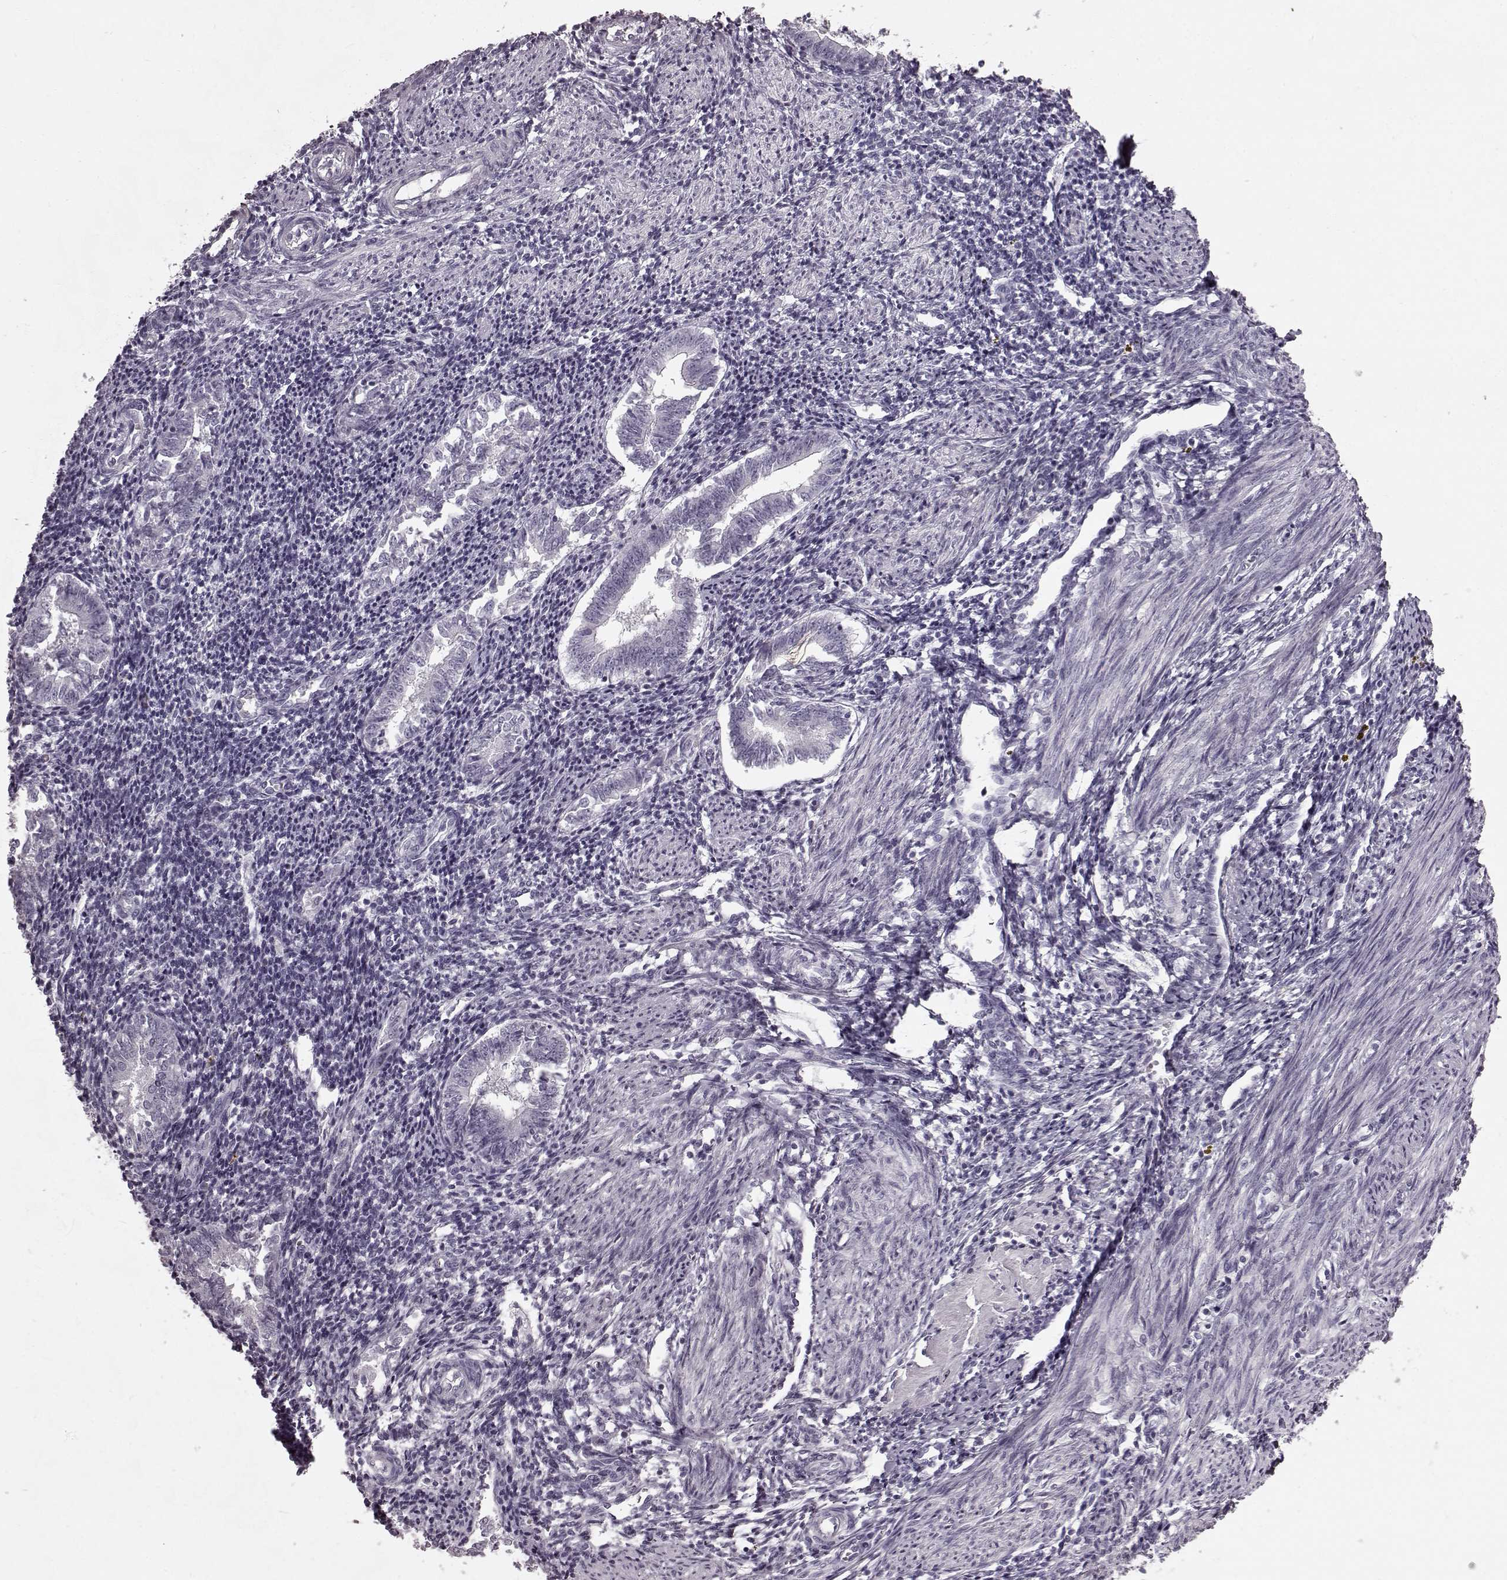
{"staining": {"intensity": "negative", "quantity": "none", "location": "none"}, "tissue": "endometrium", "cell_type": "Cells in endometrial stroma", "image_type": "normal", "snomed": [{"axis": "morphology", "description": "Normal tissue, NOS"}, {"axis": "topography", "description": "Endometrium"}], "caption": "IHC image of normal human endometrium stained for a protein (brown), which shows no staining in cells in endometrial stroma.", "gene": "CST7", "patient": {"sex": "female", "age": 25}}